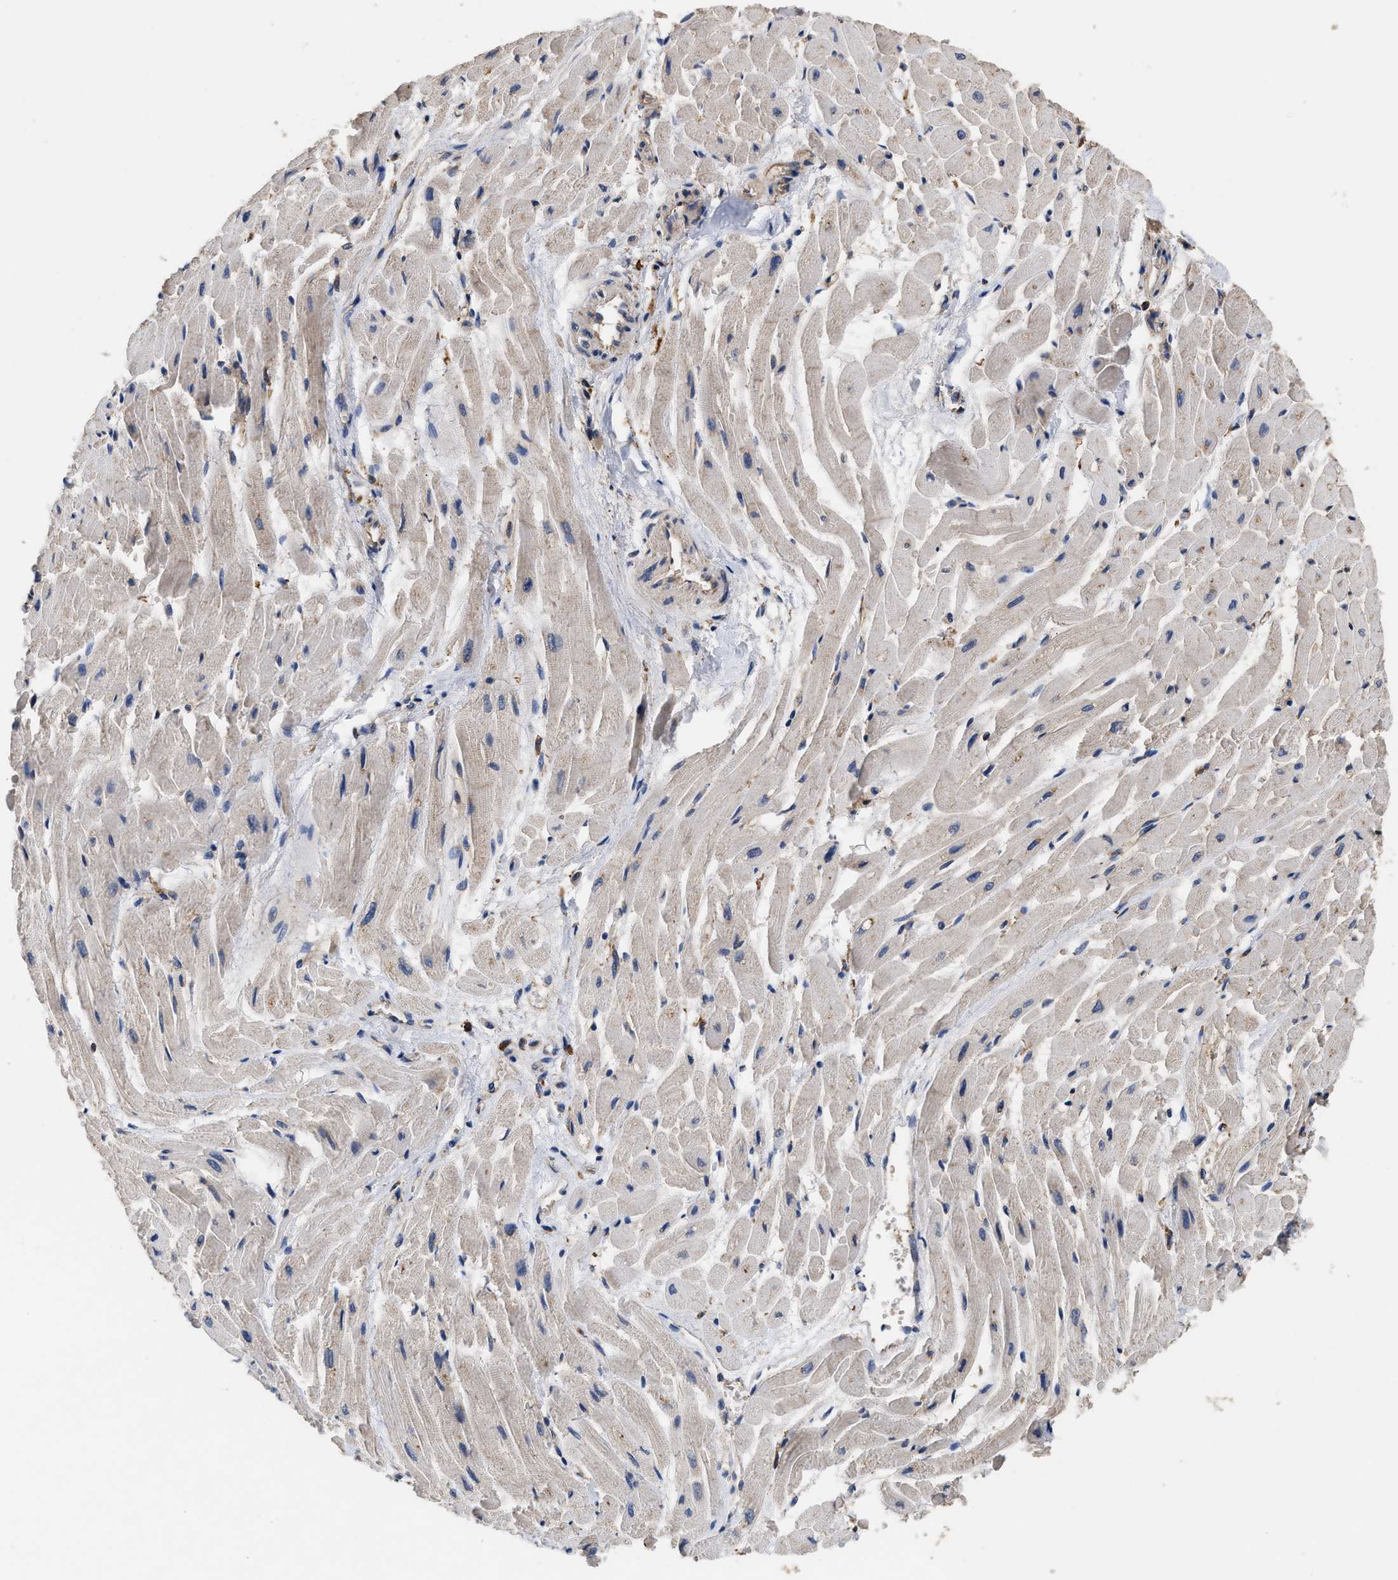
{"staining": {"intensity": "weak", "quantity": ">75%", "location": "cytoplasmic/membranous"}, "tissue": "heart muscle", "cell_type": "Cardiomyocytes", "image_type": "normal", "snomed": [{"axis": "morphology", "description": "Normal tissue, NOS"}, {"axis": "topography", "description": "Heart"}], "caption": "Heart muscle stained for a protein shows weak cytoplasmic/membranous positivity in cardiomyocytes. The staining was performed using DAB, with brown indicating positive protein expression. Nuclei are stained blue with hematoxylin.", "gene": "KLB", "patient": {"sex": "male", "age": 45}}